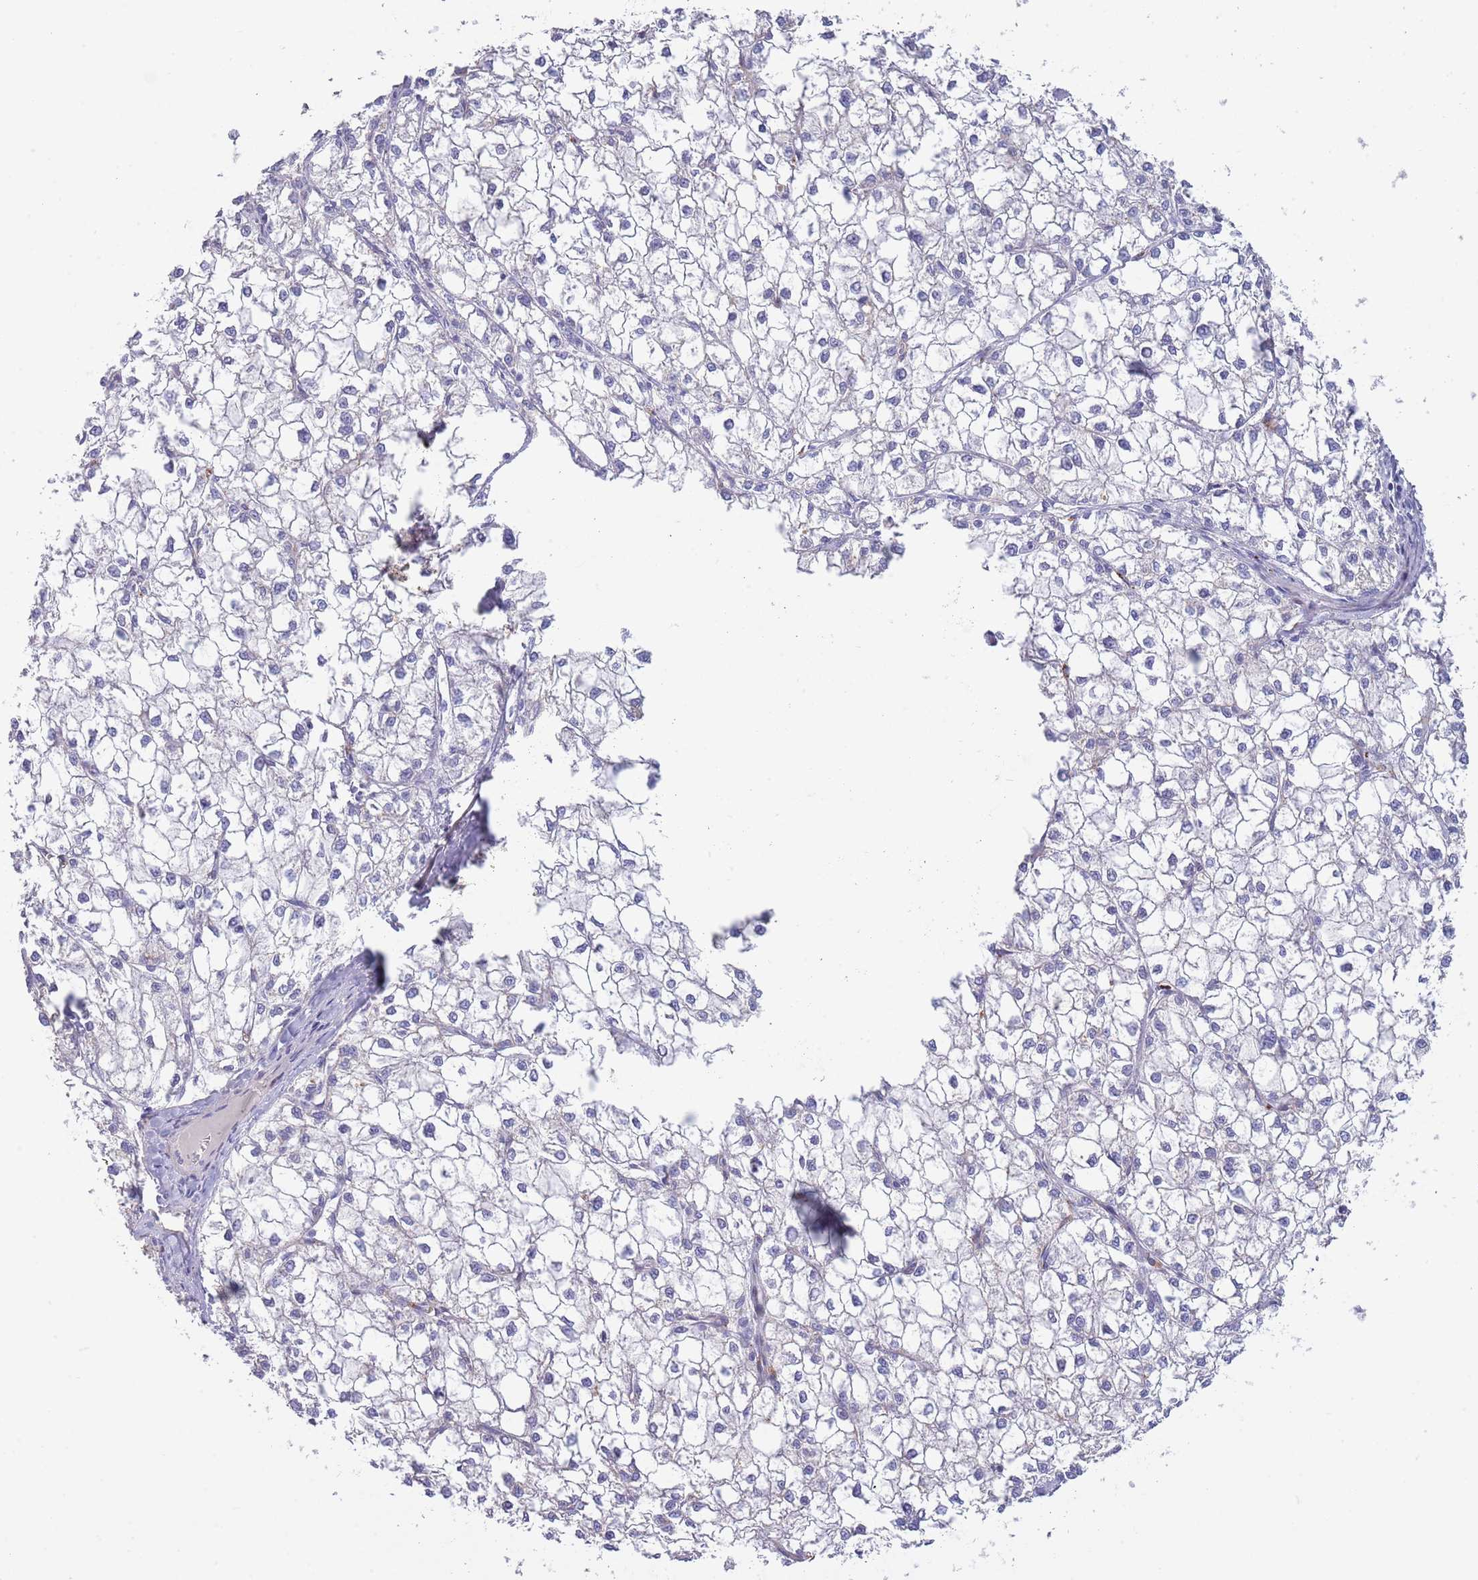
{"staining": {"intensity": "negative", "quantity": "none", "location": "none"}, "tissue": "liver cancer", "cell_type": "Tumor cells", "image_type": "cancer", "snomed": [{"axis": "morphology", "description": "Carcinoma, Hepatocellular, NOS"}, {"axis": "topography", "description": "Liver"}], "caption": "DAB immunohistochemical staining of liver hepatocellular carcinoma shows no significant positivity in tumor cells.", "gene": "PIMREG", "patient": {"sex": "female", "age": 43}}